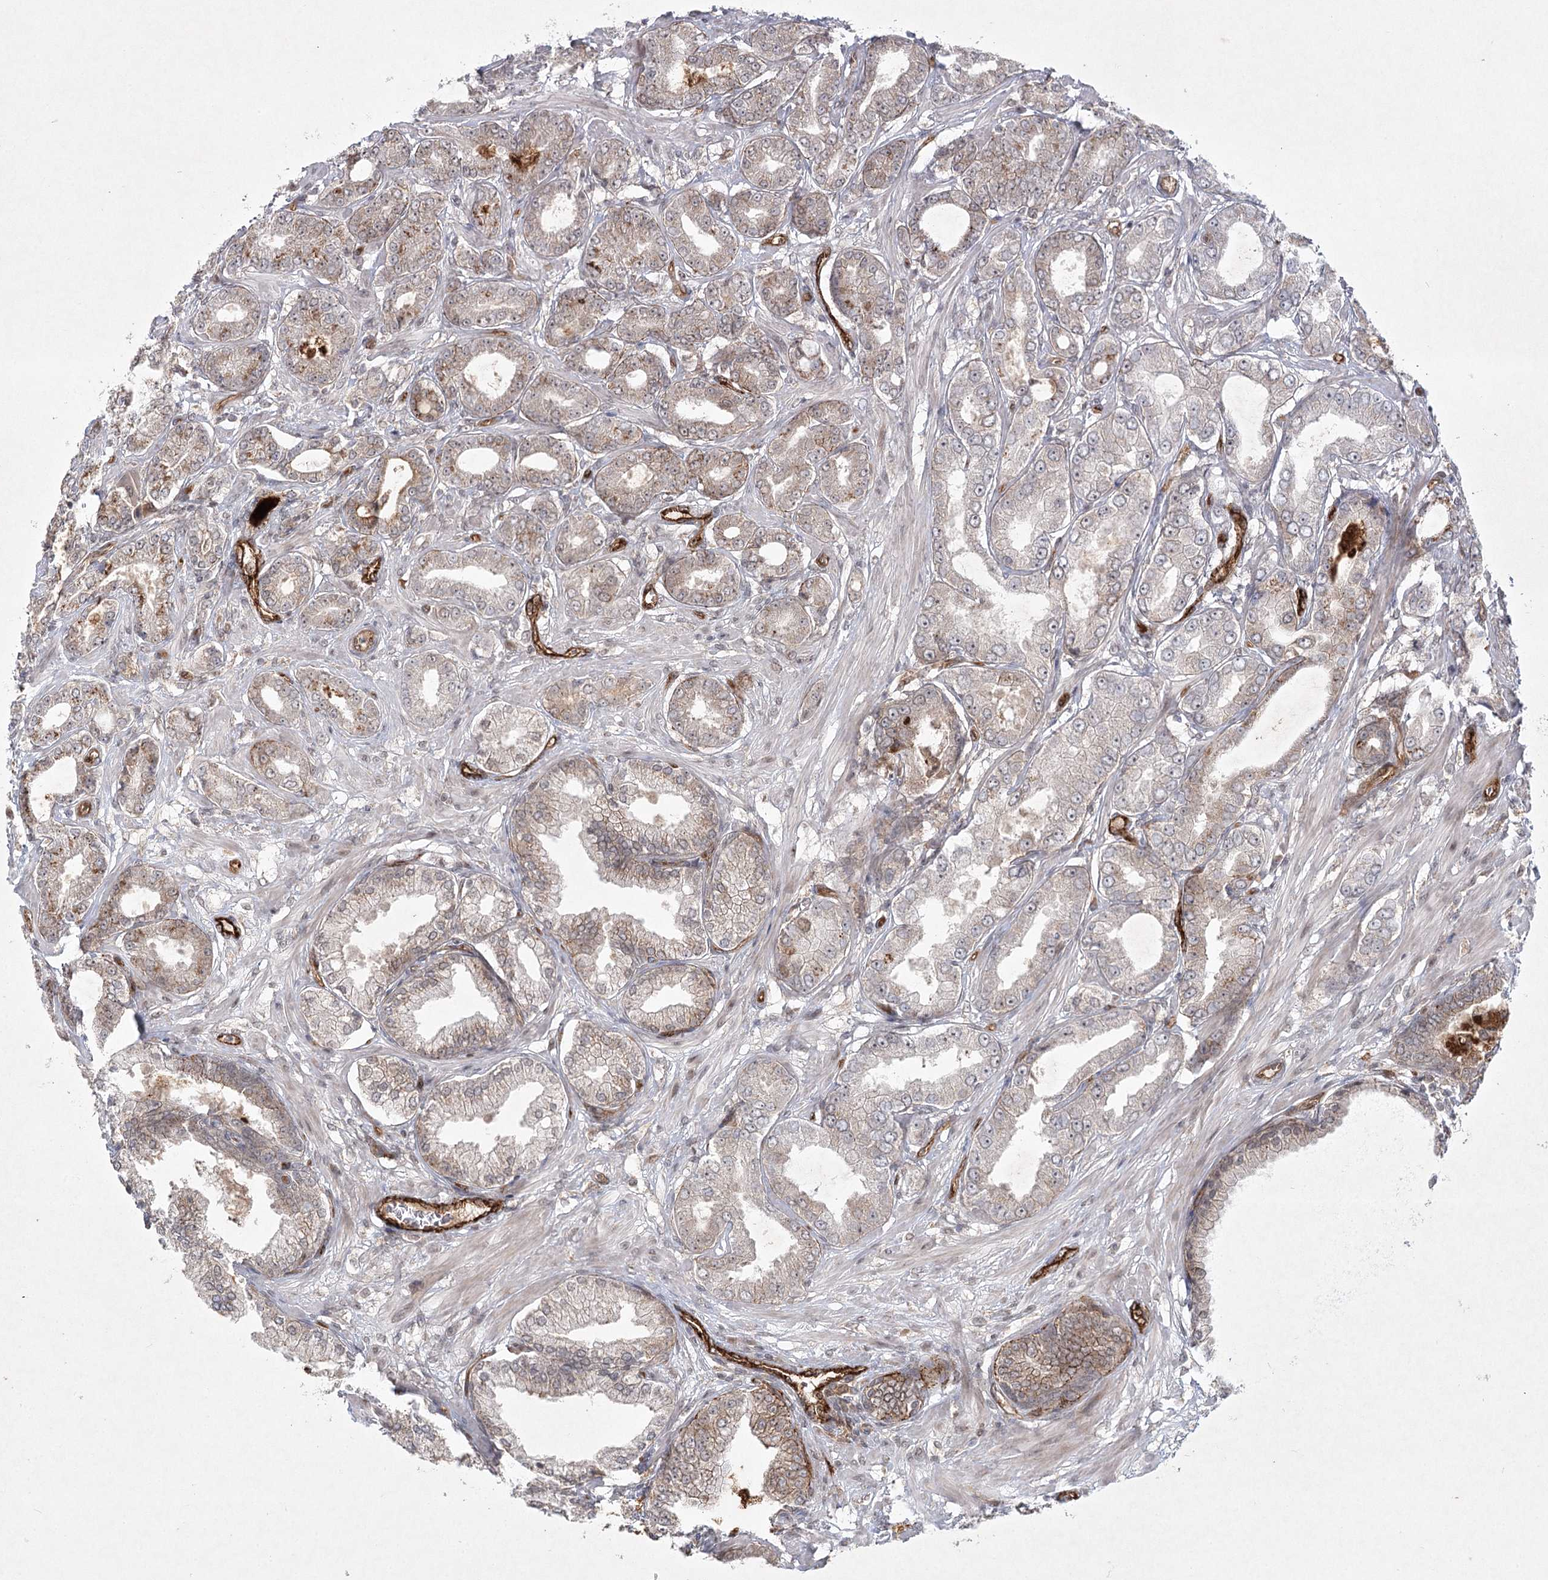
{"staining": {"intensity": "moderate", "quantity": "25%-75%", "location": "cytoplasmic/membranous"}, "tissue": "prostate cancer", "cell_type": "Tumor cells", "image_type": "cancer", "snomed": [{"axis": "morphology", "description": "Adenocarcinoma, Low grade"}, {"axis": "topography", "description": "Prostate"}], "caption": "This is a photomicrograph of immunohistochemistry staining of prostate adenocarcinoma (low-grade), which shows moderate staining in the cytoplasmic/membranous of tumor cells.", "gene": "ARHGAP31", "patient": {"sex": "male", "age": 63}}